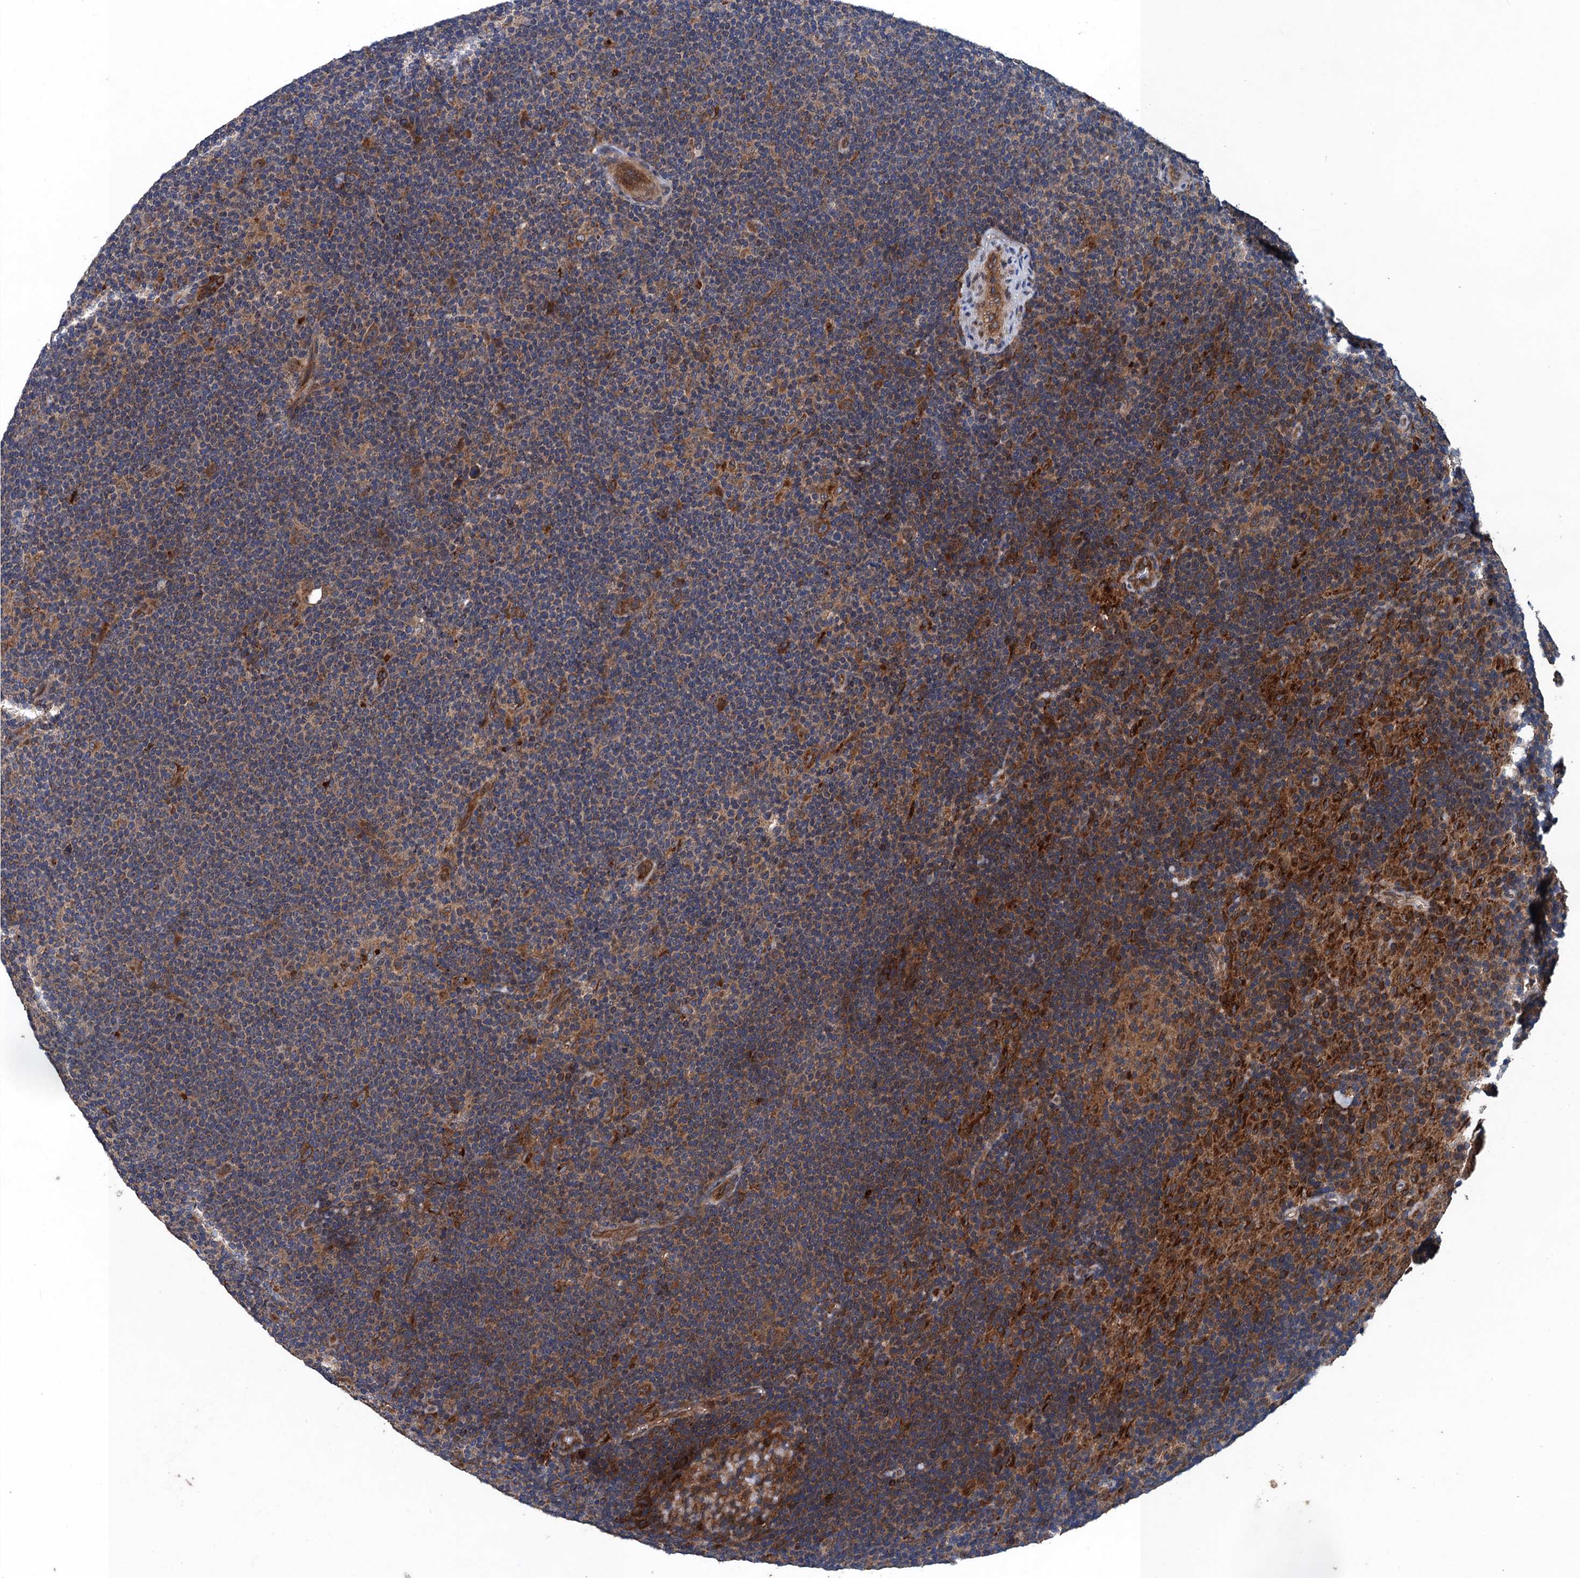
{"staining": {"intensity": "moderate", "quantity": "<25%", "location": "cytoplasmic/membranous"}, "tissue": "lymphoma", "cell_type": "Tumor cells", "image_type": "cancer", "snomed": [{"axis": "morphology", "description": "Hodgkin's disease, NOS"}, {"axis": "topography", "description": "Lymph node"}], "caption": "Immunohistochemistry (IHC) staining of lymphoma, which reveals low levels of moderate cytoplasmic/membranous positivity in about <25% of tumor cells indicating moderate cytoplasmic/membranous protein positivity. The staining was performed using DAB (brown) for protein detection and nuclei were counterstained in hematoxylin (blue).", "gene": "BLTP3B", "patient": {"sex": "female", "age": 57}}